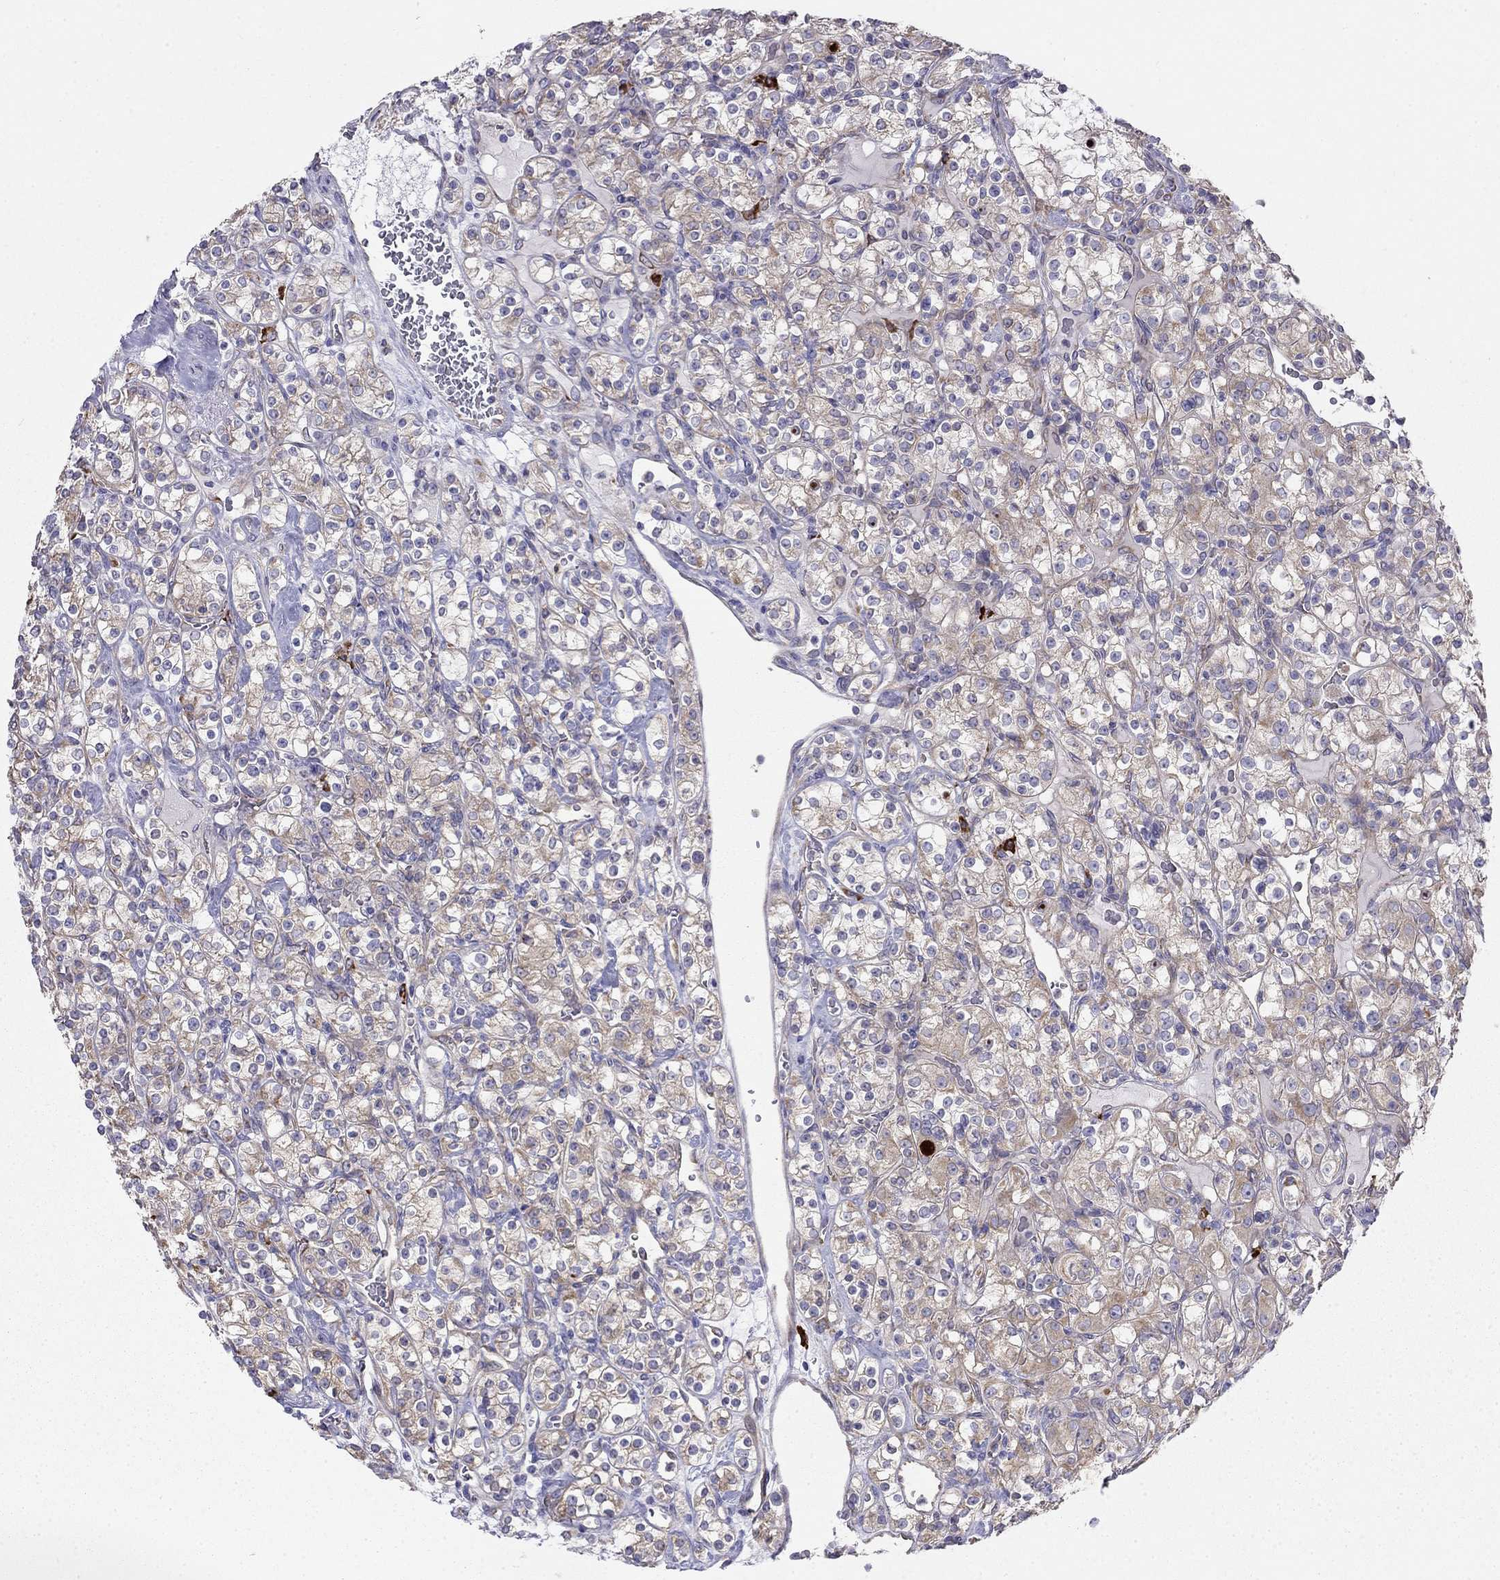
{"staining": {"intensity": "weak", "quantity": ">75%", "location": "cytoplasmic/membranous"}, "tissue": "renal cancer", "cell_type": "Tumor cells", "image_type": "cancer", "snomed": [{"axis": "morphology", "description": "Adenocarcinoma, NOS"}, {"axis": "topography", "description": "Kidney"}], "caption": "Immunohistochemical staining of human renal adenocarcinoma demonstrates low levels of weak cytoplasmic/membranous protein positivity in approximately >75% of tumor cells. (DAB = brown stain, brightfield microscopy at high magnification).", "gene": "LONRF2", "patient": {"sex": "male", "age": 77}}